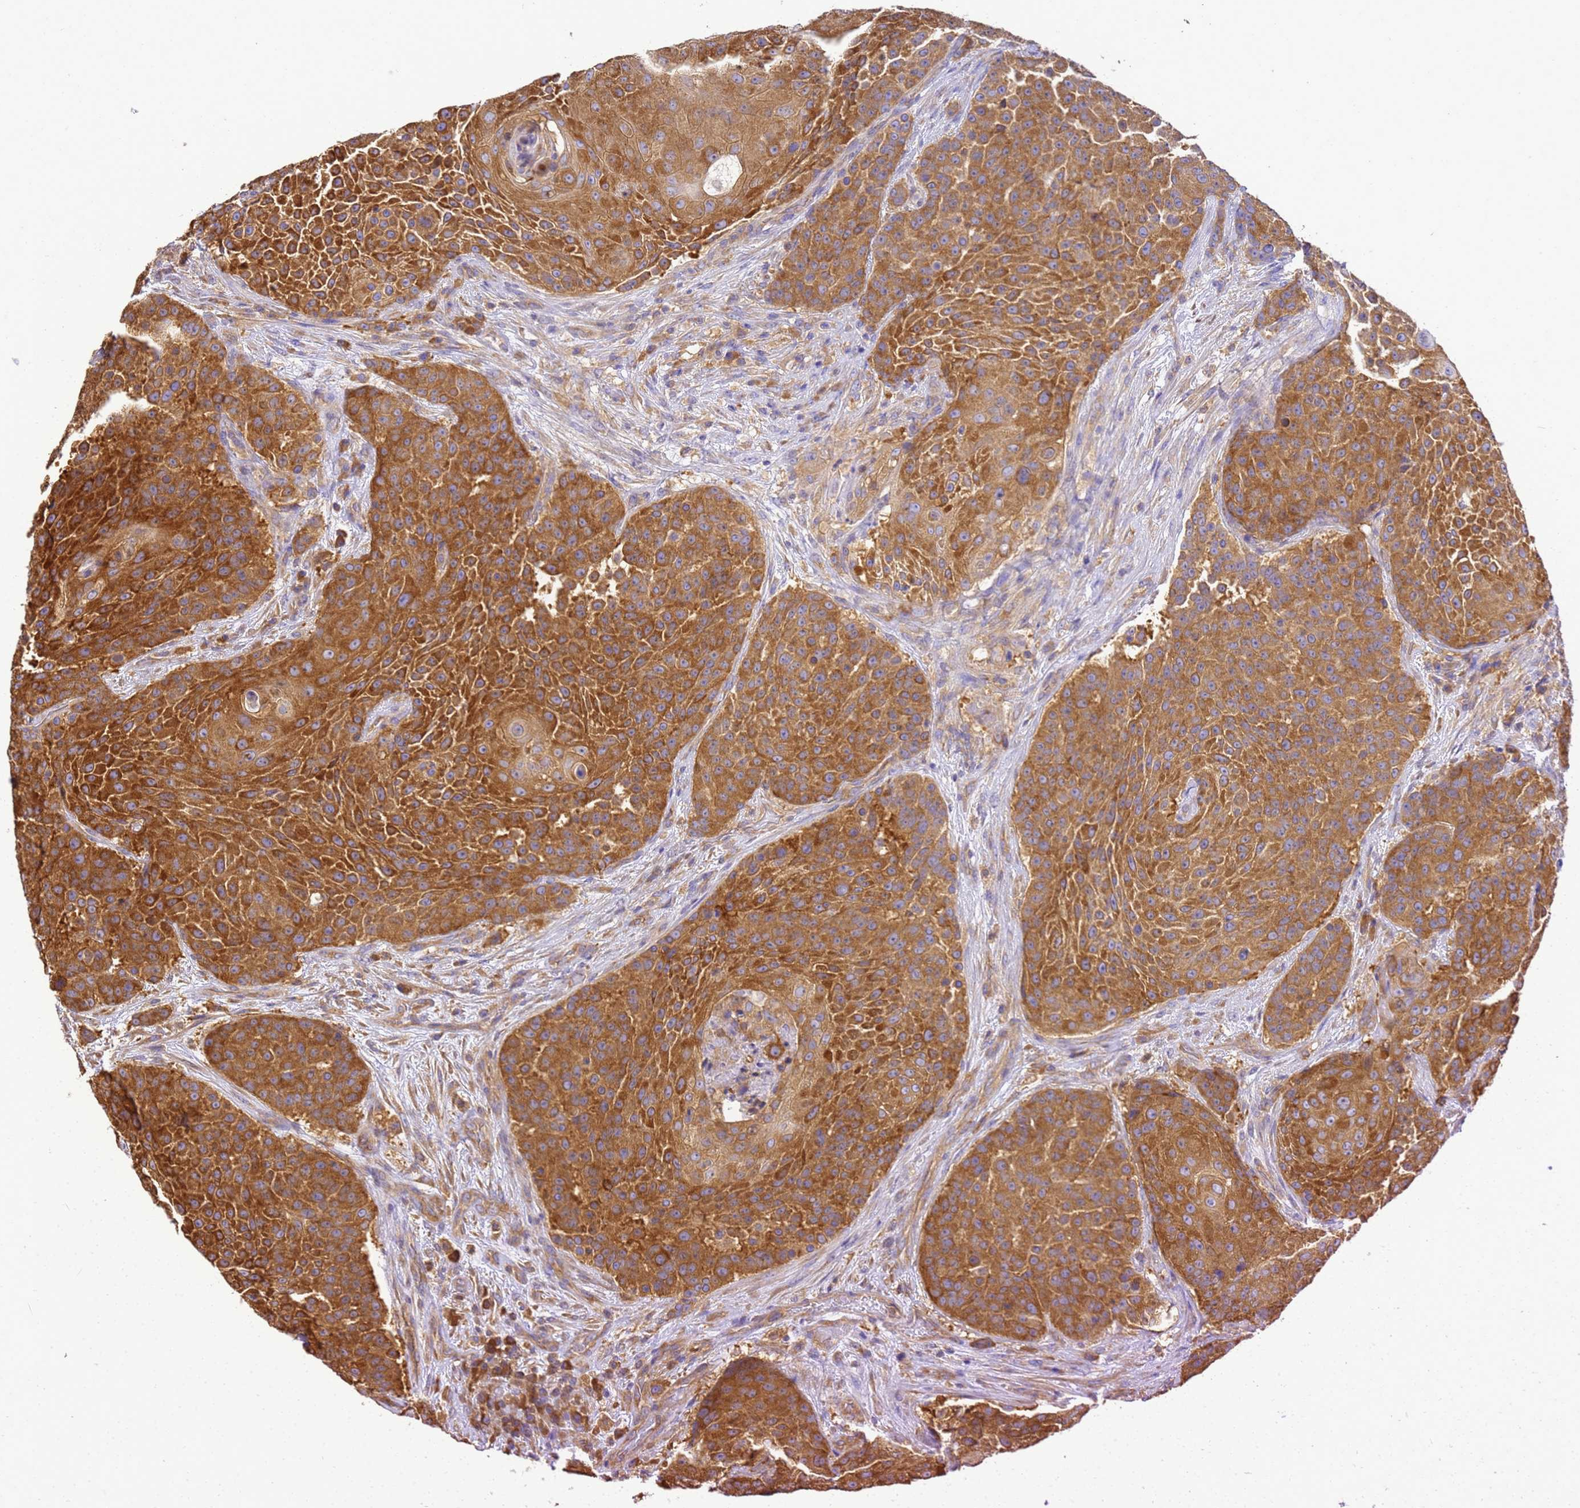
{"staining": {"intensity": "strong", "quantity": ">75%", "location": "cytoplasmic/membranous"}, "tissue": "urothelial cancer", "cell_type": "Tumor cells", "image_type": "cancer", "snomed": [{"axis": "morphology", "description": "Urothelial carcinoma, High grade"}, {"axis": "topography", "description": "Urinary bladder"}], "caption": "Urothelial cancer stained with immunohistochemistry demonstrates strong cytoplasmic/membranous staining in about >75% of tumor cells. (Brightfield microscopy of DAB IHC at high magnification).", "gene": "NARS1", "patient": {"sex": "female", "age": 63}}